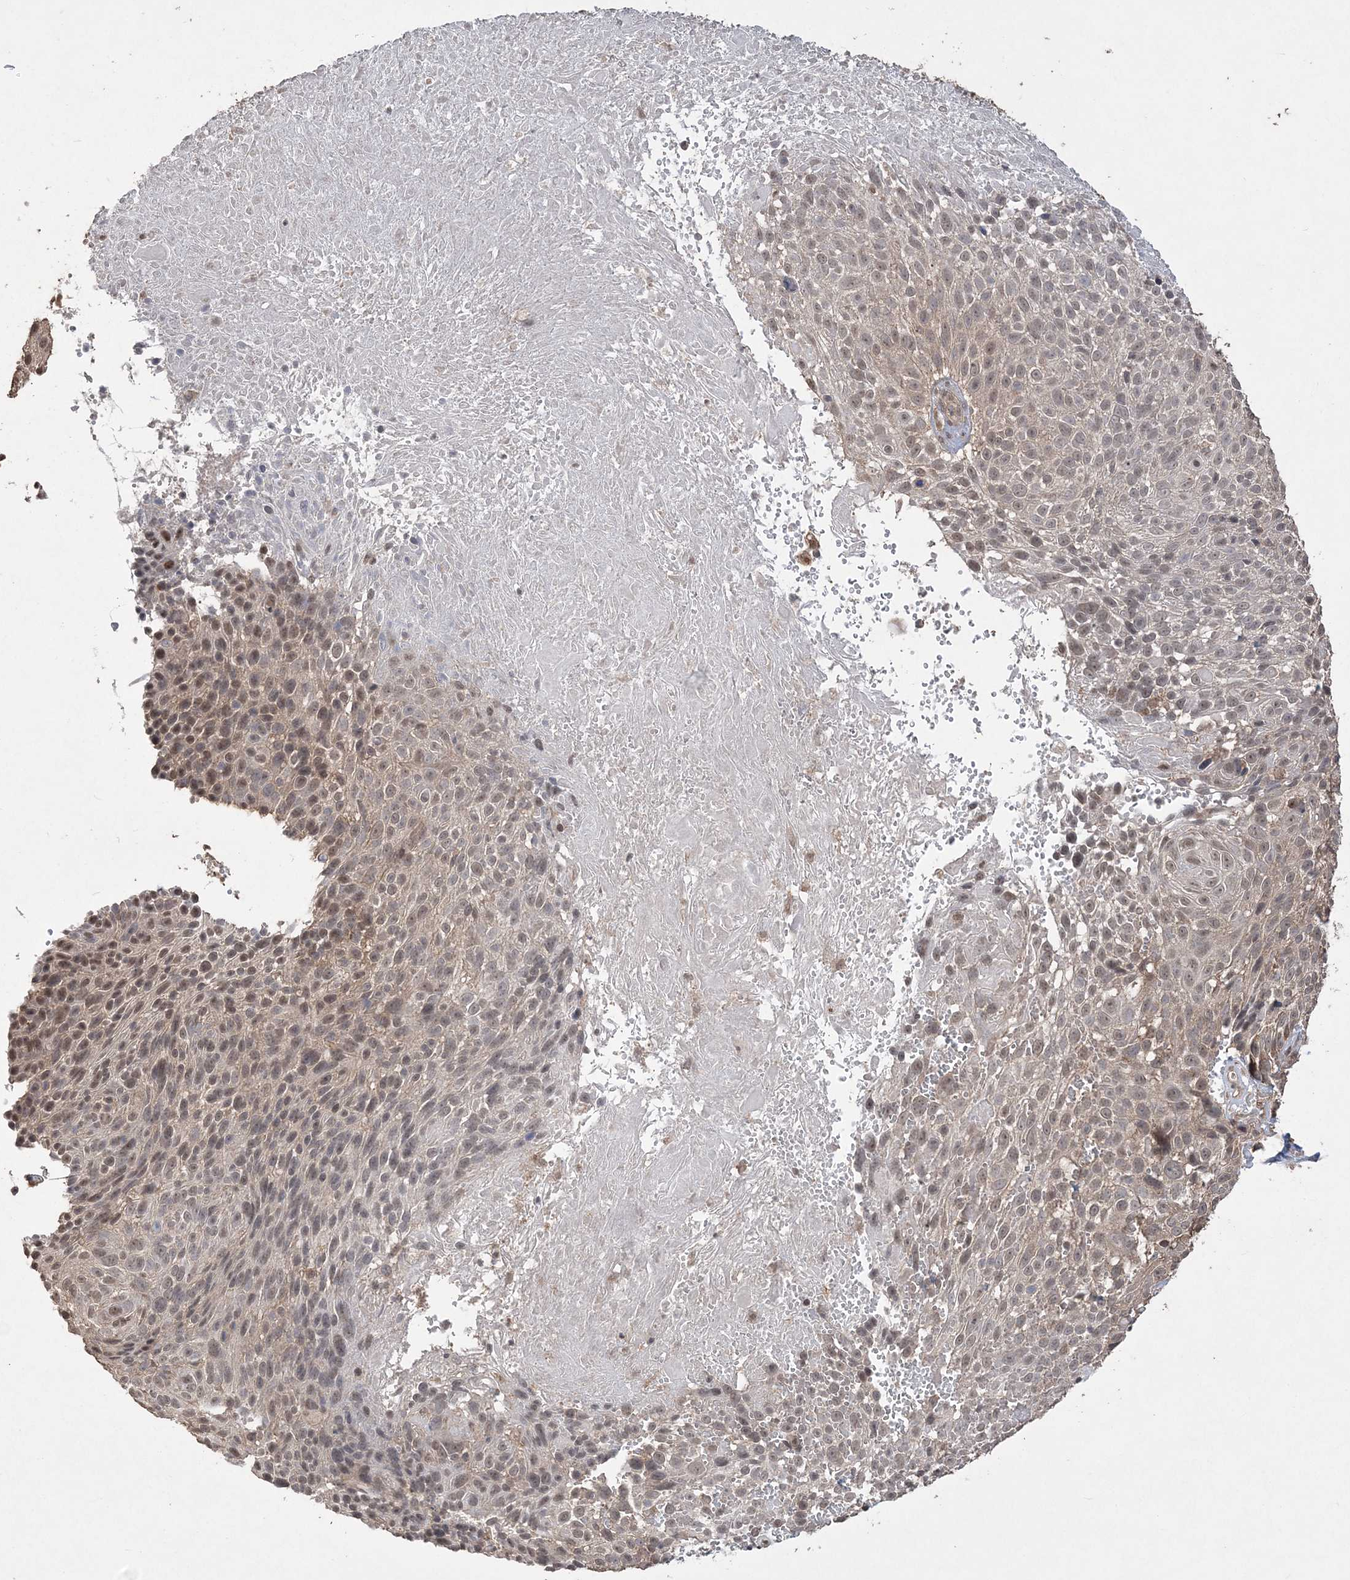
{"staining": {"intensity": "weak", "quantity": "25%-75%", "location": "cytoplasmic/membranous,nuclear"}, "tissue": "cervical cancer", "cell_type": "Tumor cells", "image_type": "cancer", "snomed": [{"axis": "morphology", "description": "Squamous cell carcinoma, NOS"}, {"axis": "topography", "description": "Cervix"}], "caption": "This histopathology image displays immunohistochemistry staining of cervical squamous cell carcinoma, with low weak cytoplasmic/membranous and nuclear expression in about 25%-75% of tumor cells.", "gene": "EHHADH", "patient": {"sex": "female", "age": 74}}